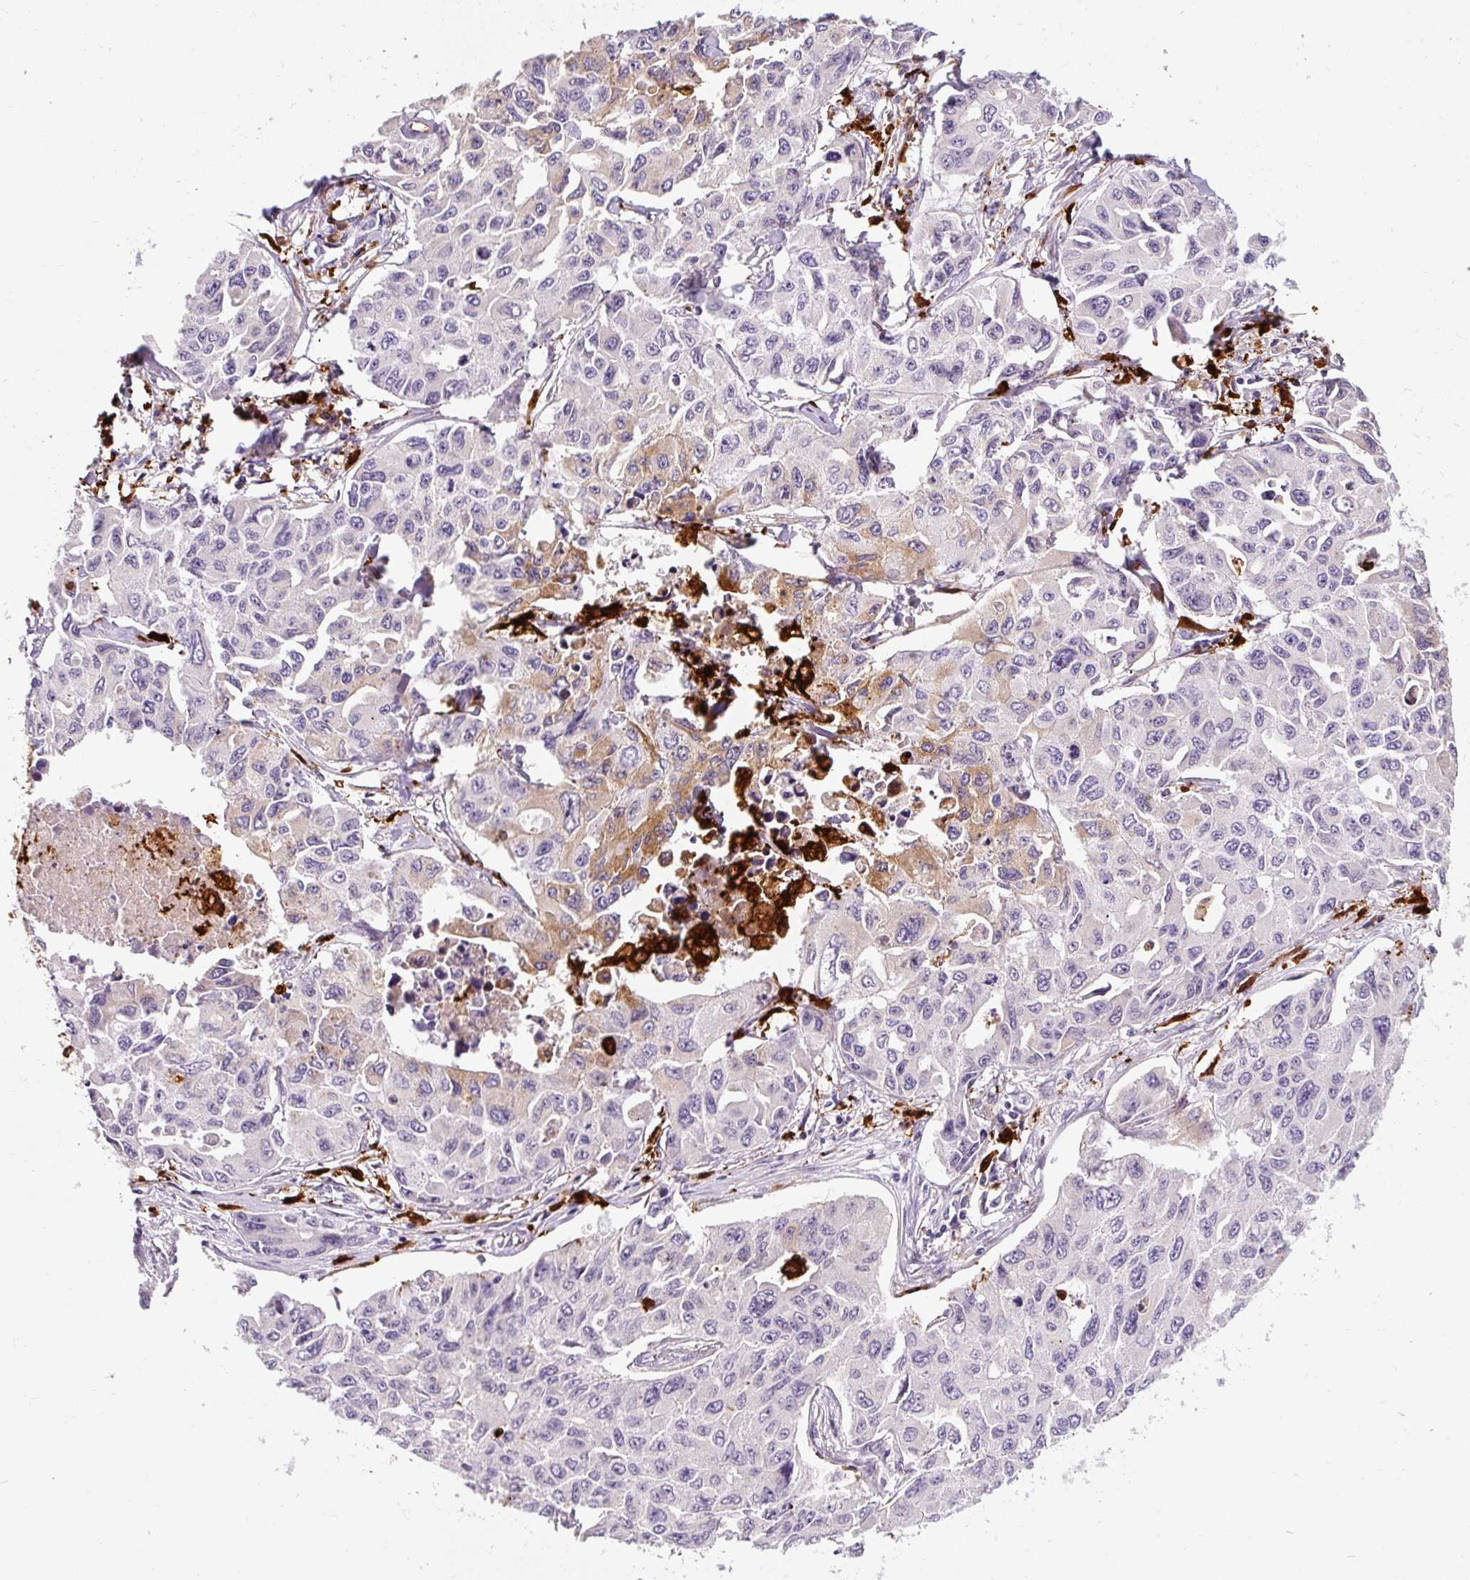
{"staining": {"intensity": "moderate", "quantity": "25%-75%", "location": "cytoplasmic/membranous"}, "tissue": "lung cancer", "cell_type": "Tumor cells", "image_type": "cancer", "snomed": [{"axis": "morphology", "description": "Adenocarcinoma, NOS"}, {"axis": "topography", "description": "Lung"}], "caption": "This is a histology image of immunohistochemistry (IHC) staining of adenocarcinoma (lung), which shows moderate positivity in the cytoplasmic/membranous of tumor cells.", "gene": "FUT10", "patient": {"sex": "male", "age": 64}}